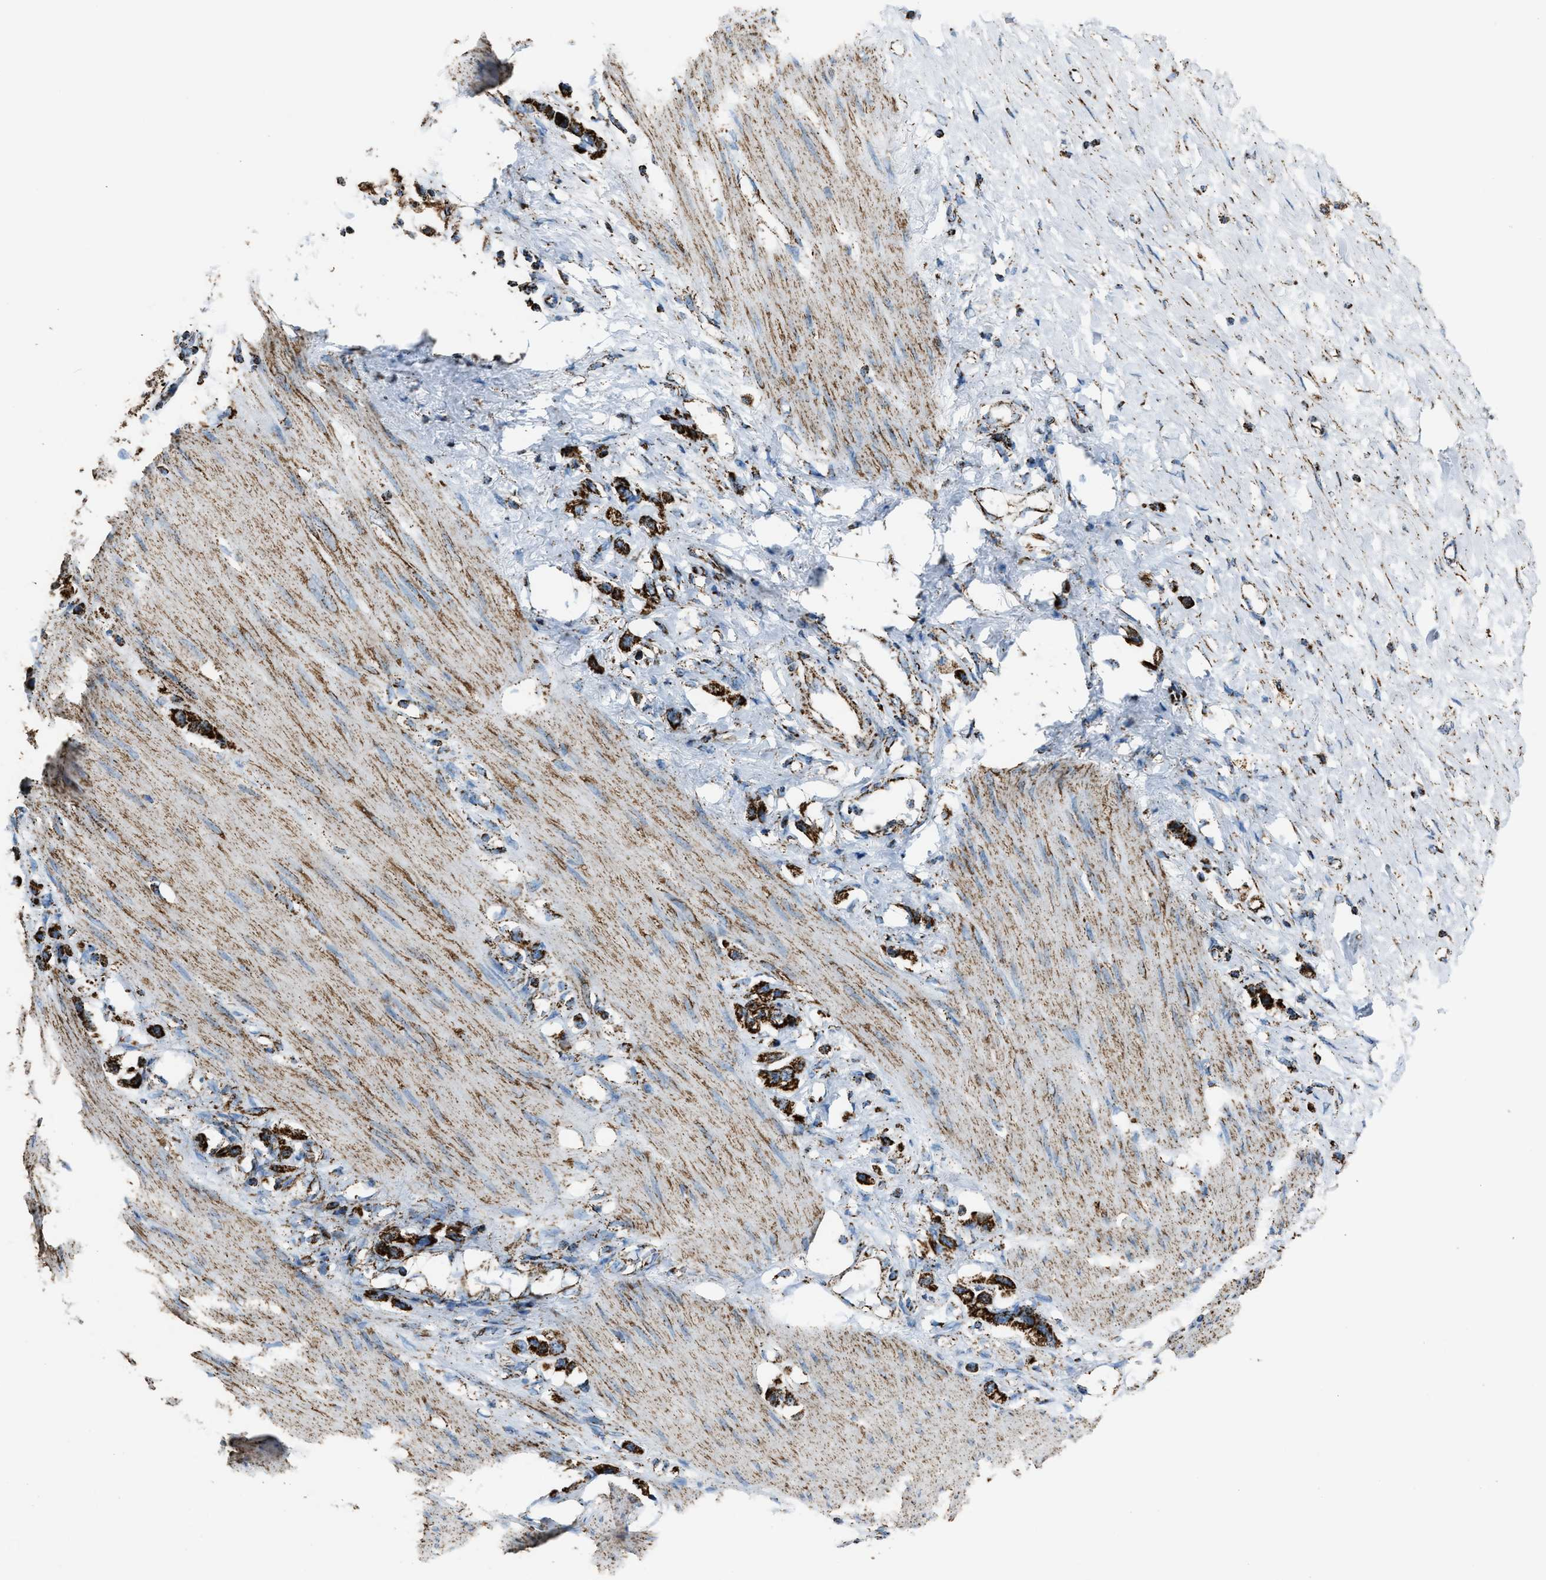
{"staining": {"intensity": "strong", "quantity": ">75%", "location": "cytoplasmic/membranous"}, "tissue": "stomach cancer", "cell_type": "Tumor cells", "image_type": "cancer", "snomed": [{"axis": "morphology", "description": "Adenocarcinoma, NOS"}, {"axis": "topography", "description": "Stomach"}], "caption": "A brown stain shows strong cytoplasmic/membranous expression of a protein in human adenocarcinoma (stomach) tumor cells. The staining was performed using DAB (3,3'-diaminobenzidine), with brown indicating positive protein expression. Nuclei are stained blue with hematoxylin.", "gene": "MDH2", "patient": {"sex": "female", "age": 65}}